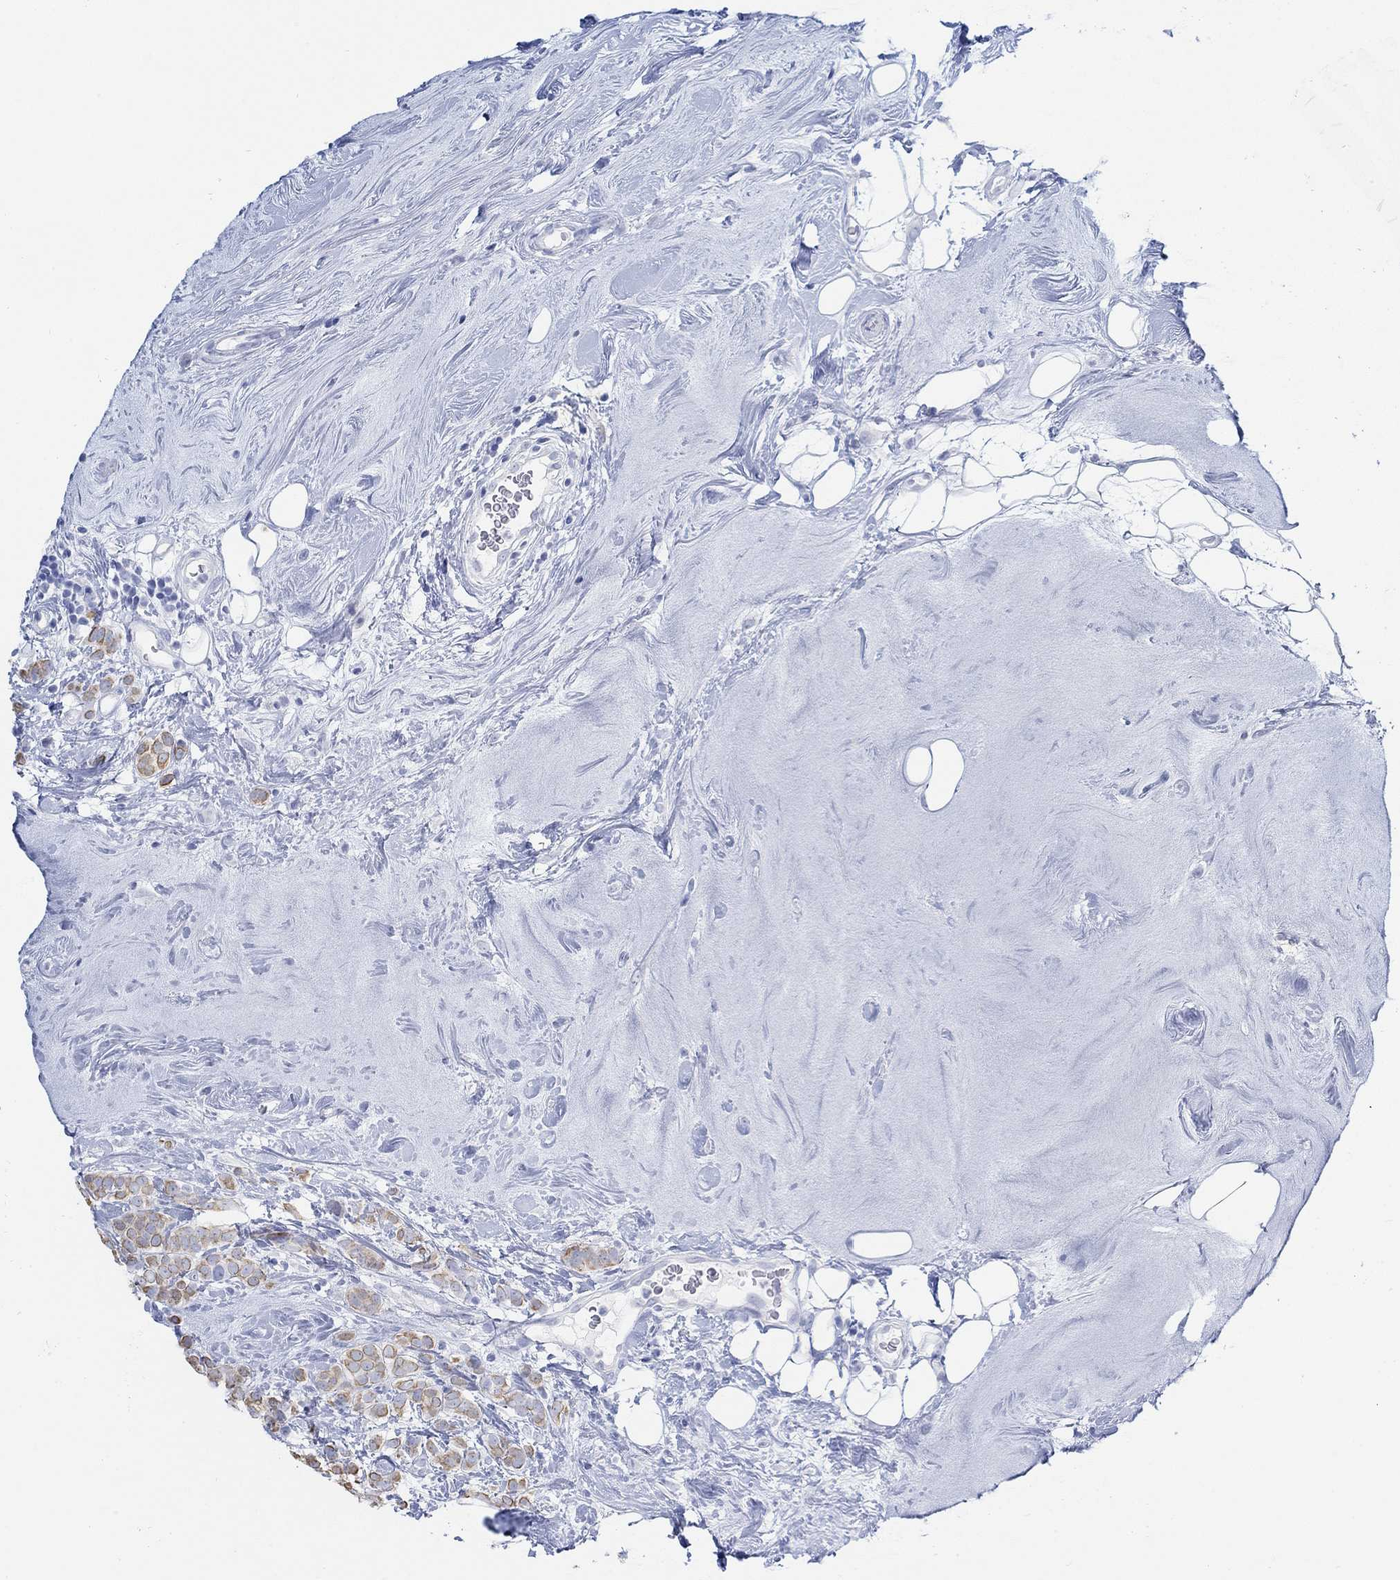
{"staining": {"intensity": "moderate", "quantity": "25%-75%", "location": "cytoplasmic/membranous"}, "tissue": "breast cancer", "cell_type": "Tumor cells", "image_type": "cancer", "snomed": [{"axis": "morphology", "description": "Lobular carcinoma"}, {"axis": "topography", "description": "Breast"}], "caption": "Breast cancer stained with immunohistochemistry (IHC) demonstrates moderate cytoplasmic/membranous staining in about 25%-75% of tumor cells.", "gene": "AK8", "patient": {"sex": "female", "age": 49}}